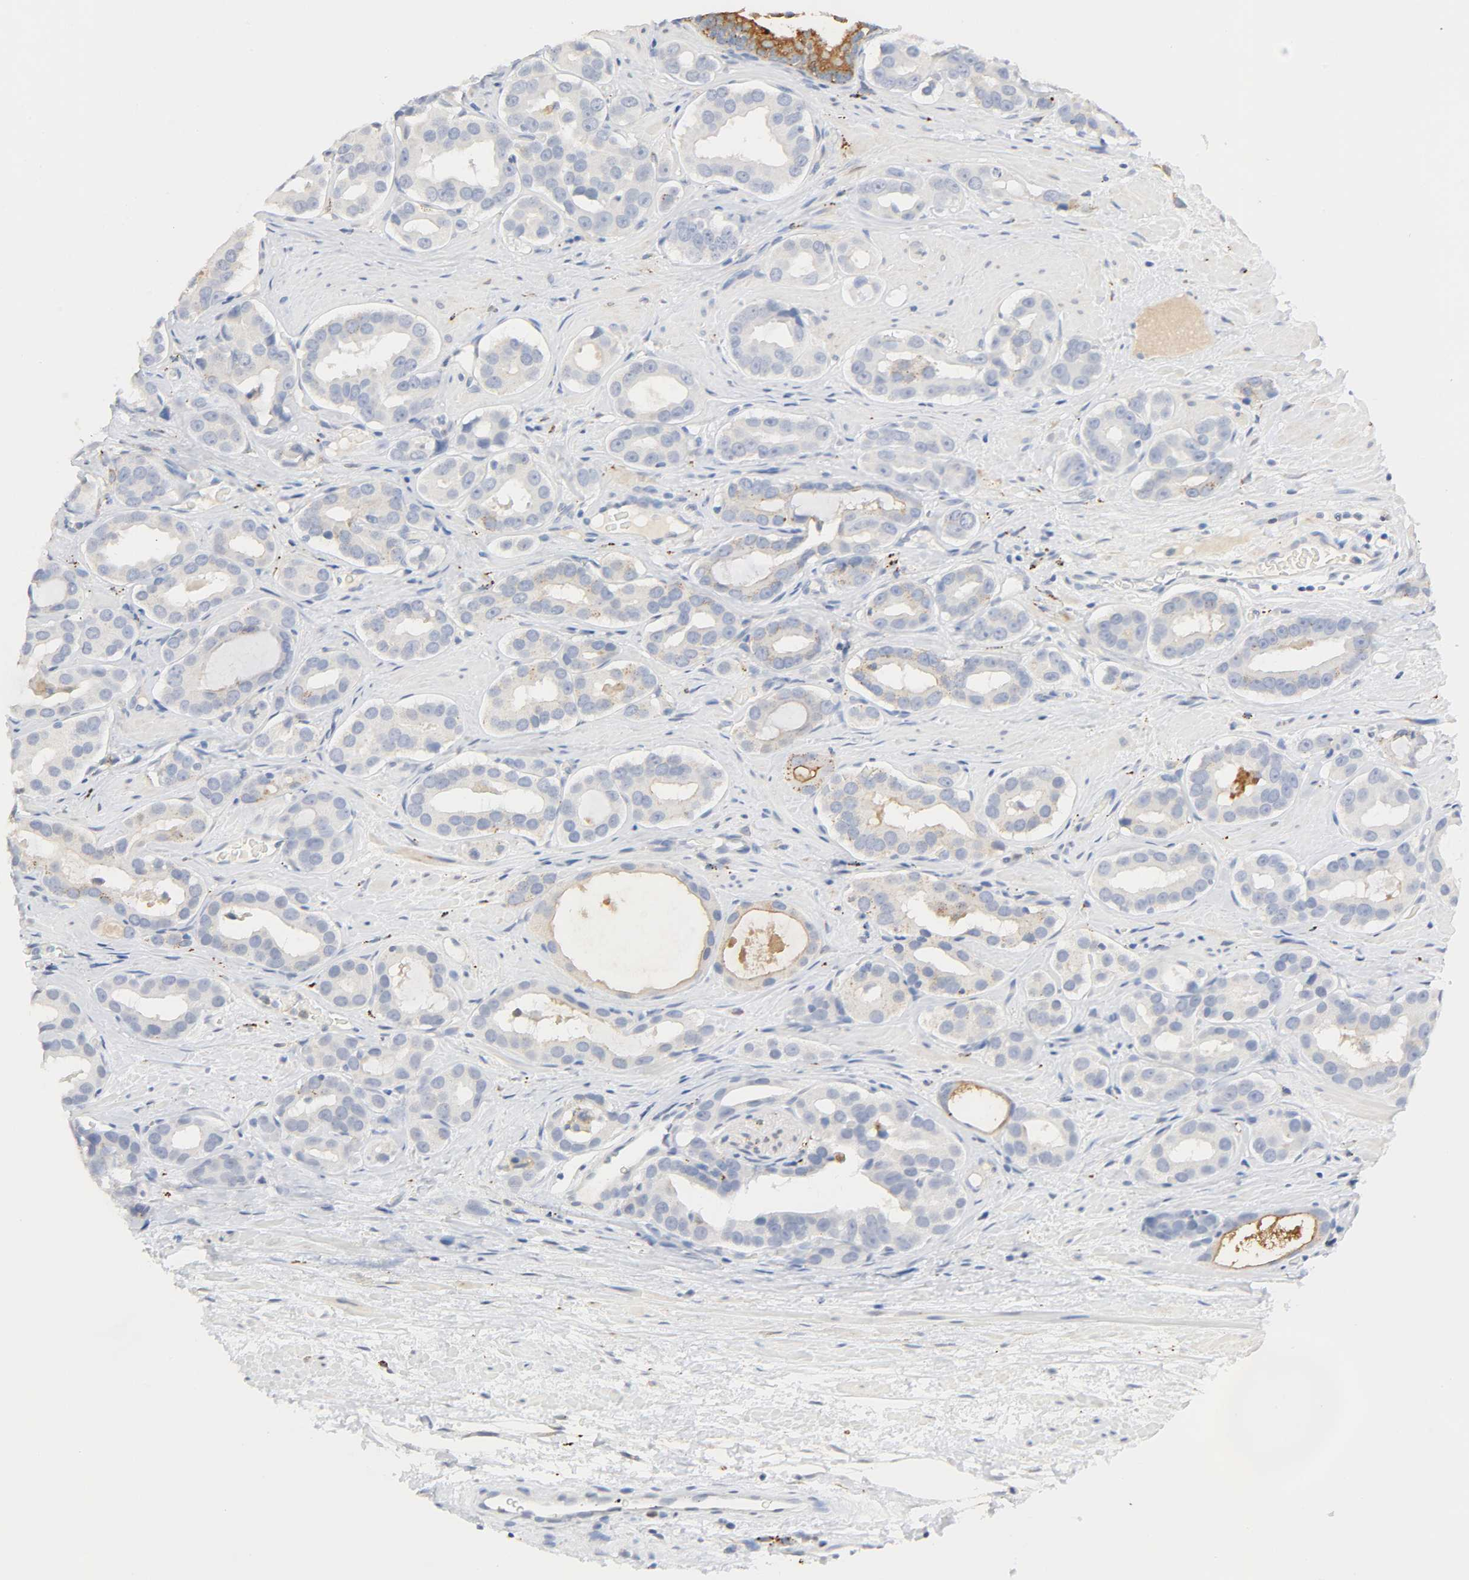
{"staining": {"intensity": "weak", "quantity": "<25%", "location": "cytoplasmic/membranous"}, "tissue": "prostate cancer", "cell_type": "Tumor cells", "image_type": "cancer", "snomed": [{"axis": "morphology", "description": "Adenocarcinoma, Low grade"}, {"axis": "topography", "description": "Prostate"}], "caption": "This is a histopathology image of immunohistochemistry (IHC) staining of prostate cancer (low-grade adenocarcinoma), which shows no positivity in tumor cells. (Brightfield microscopy of DAB (3,3'-diaminobenzidine) IHC at high magnification).", "gene": "MAGEB17", "patient": {"sex": "male", "age": 59}}